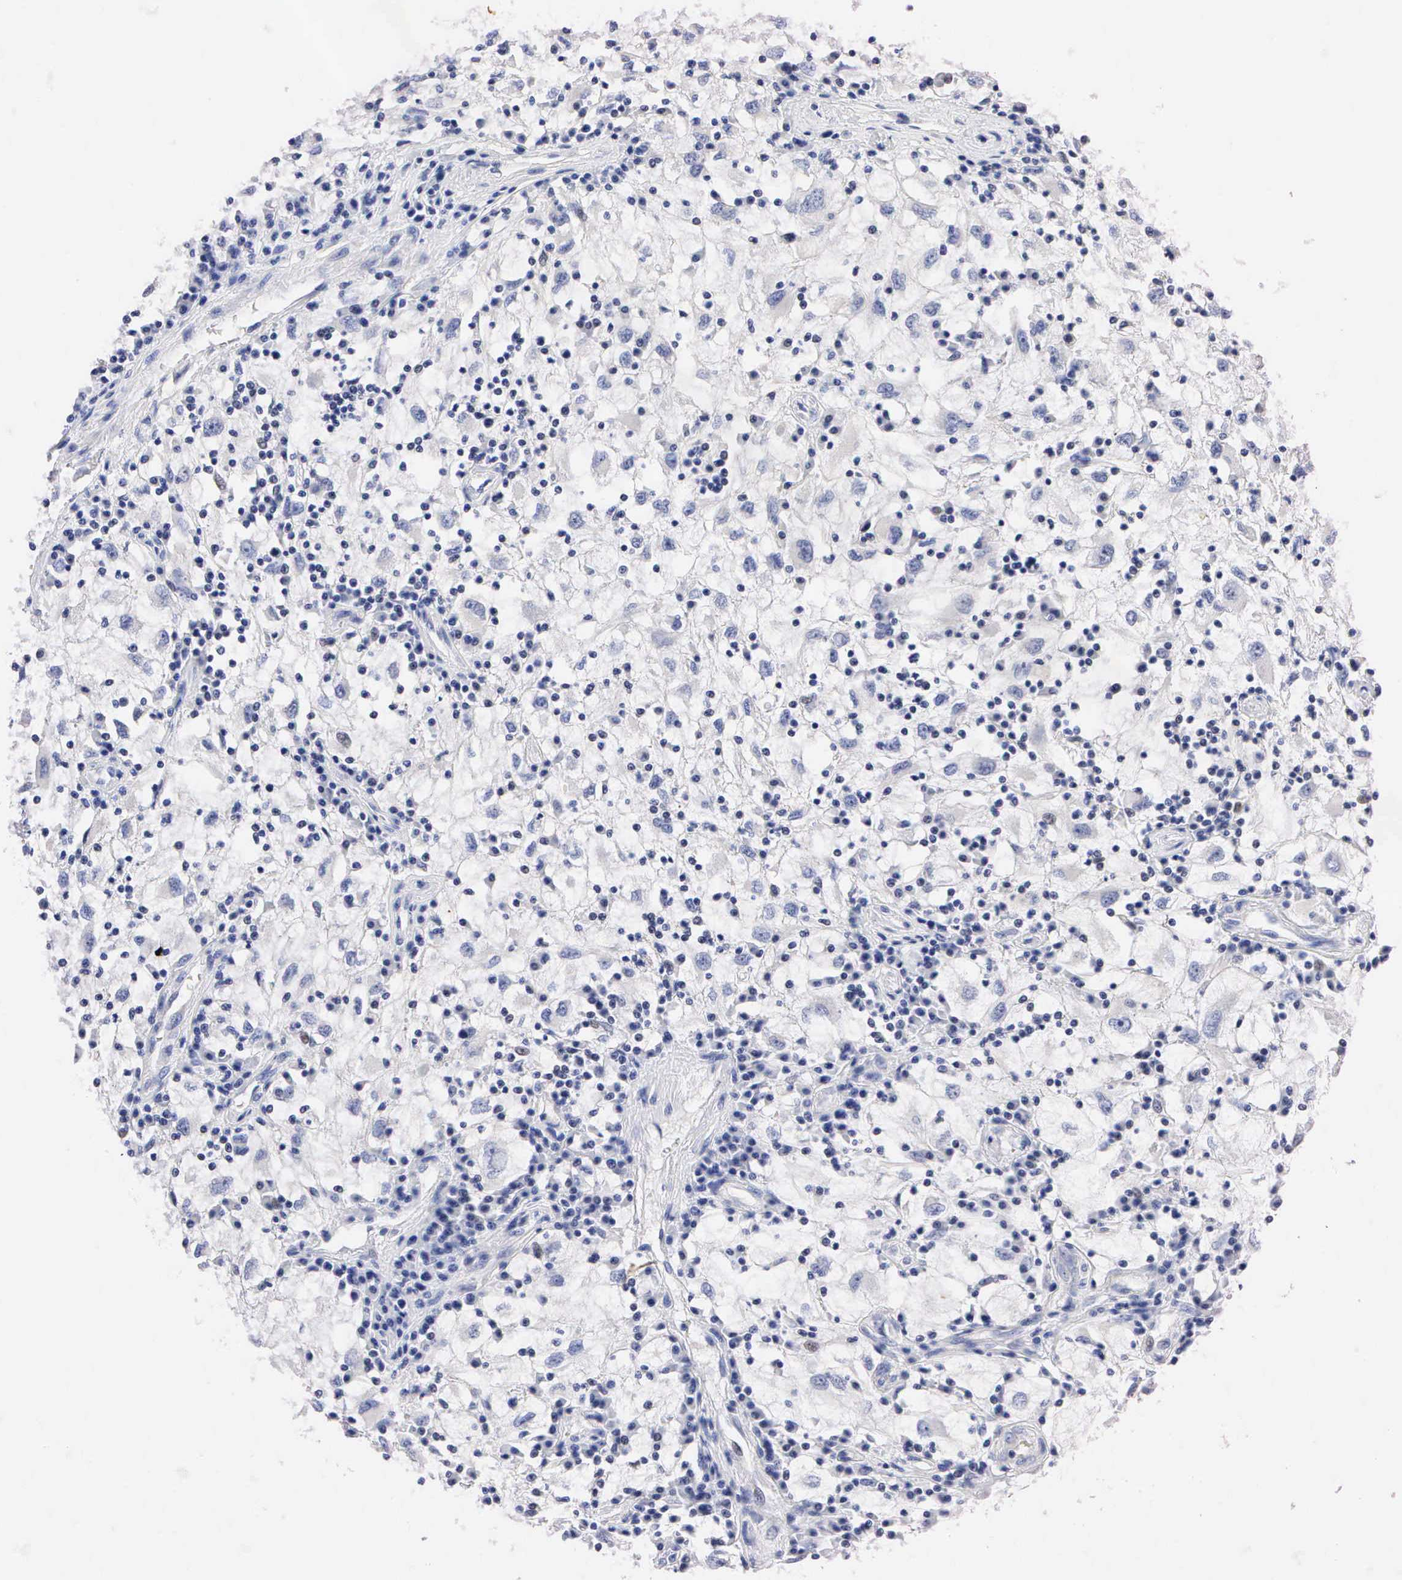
{"staining": {"intensity": "negative", "quantity": "none", "location": "none"}, "tissue": "renal cancer", "cell_type": "Tumor cells", "image_type": "cancer", "snomed": [{"axis": "morphology", "description": "Adenocarcinoma, NOS"}, {"axis": "topography", "description": "Kidney"}], "caption": "A histopathology image of human renal adenocarcinoma is negative for staining in tumor cells.", "gene": "PGR", "patient": {"sex": "male", "age": 82}}